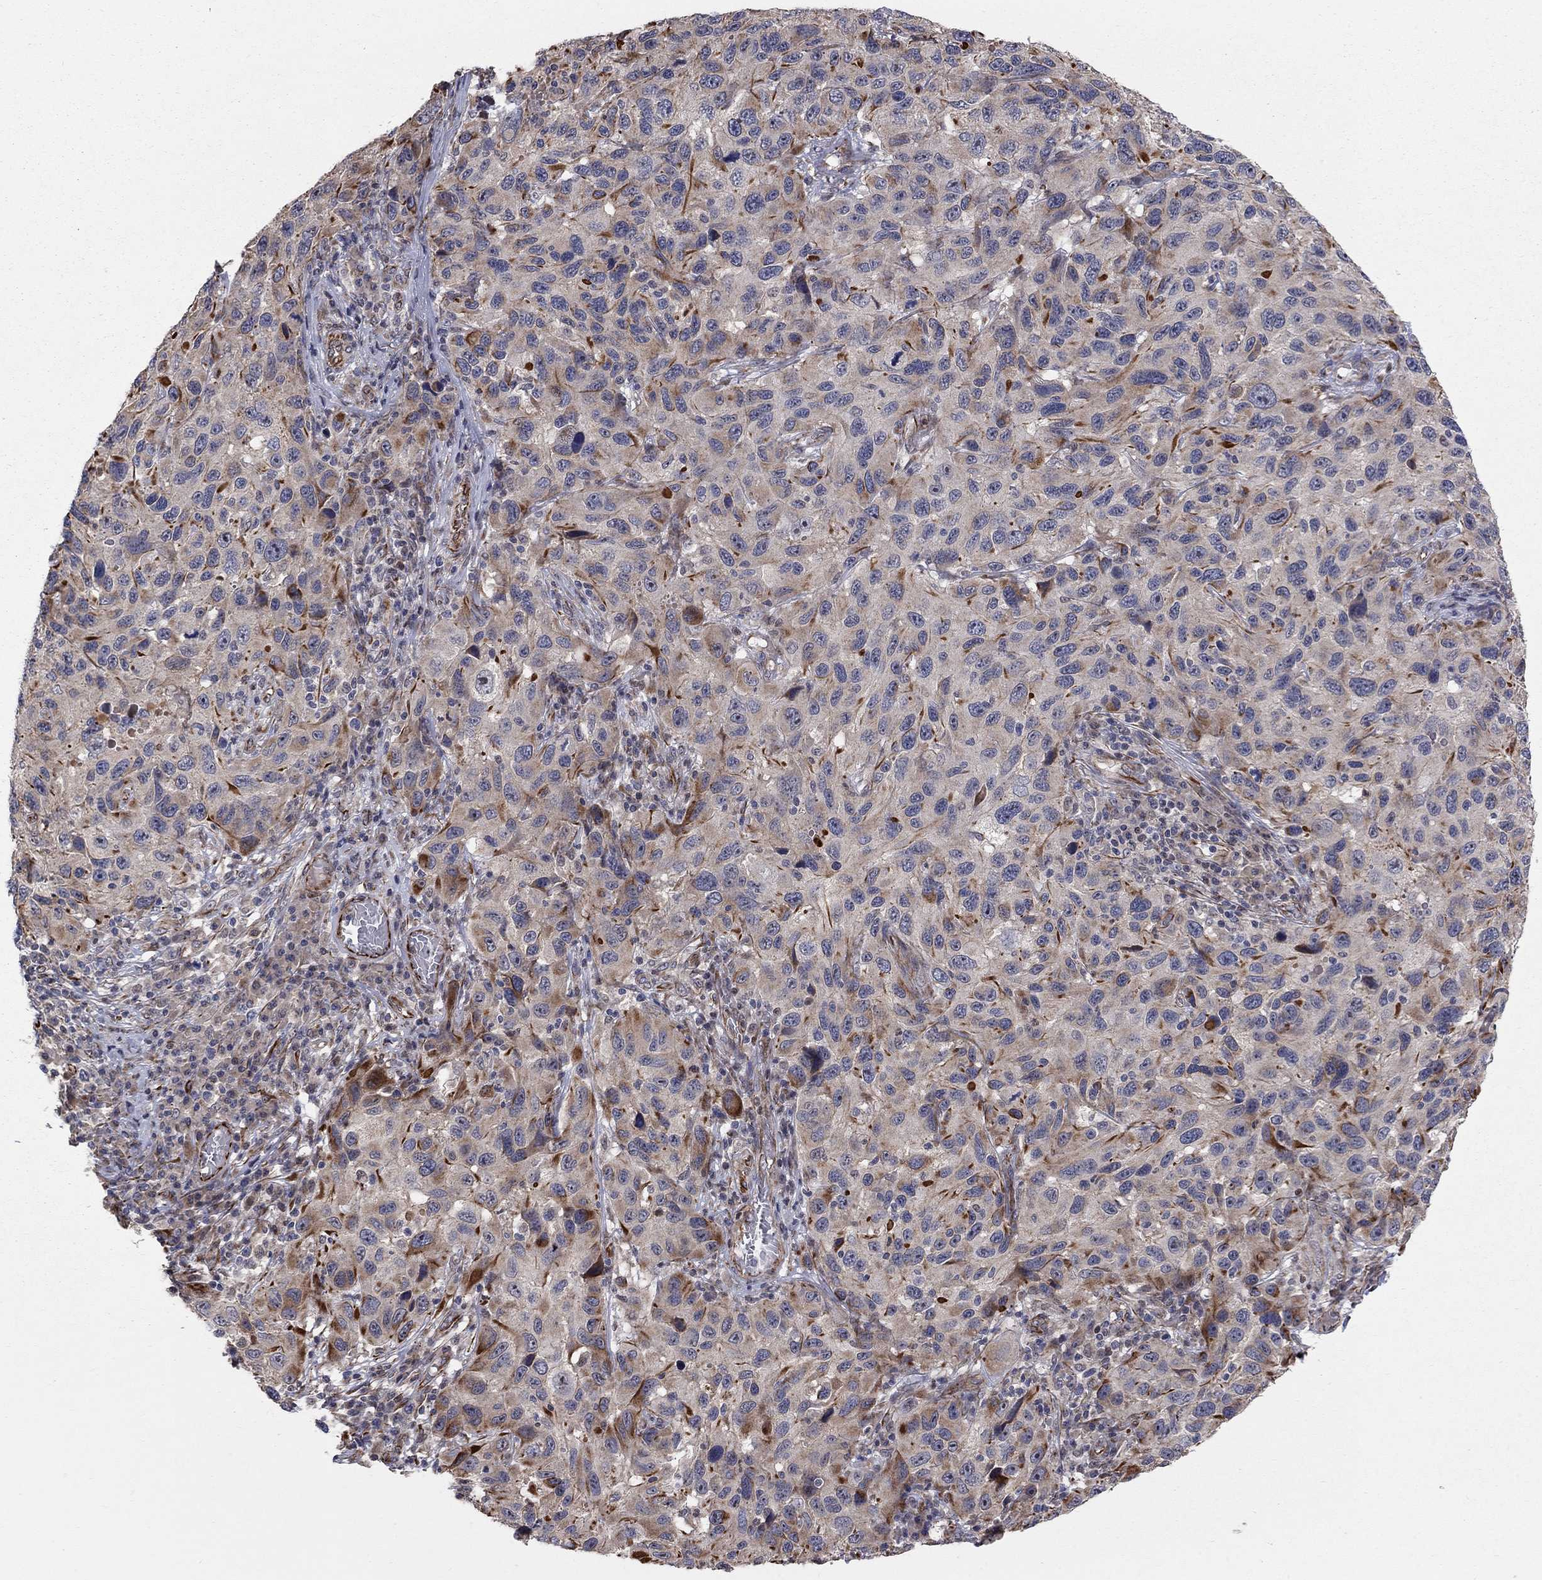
{"staining": {"intensity": "strong", "quantity": "<25%", "location": "cytoplasmic/membranous"}, "tissue": "melanoma", "cell_type": "Tumor cells", "image_type": "cancer", "snomed": [{"axis": "morphology", "description": "Malignant melanoma, NOS"}, {"axis": "topography", "description": "Skin"}], "caption": "Strong cytoplasmic/membranous expression is identified in about <25% of tumor cells in melanoma. (Stains: DAB (3,3'-diaminobenzidine) in brown, nuclei in blue, Microscopy: brightfield microscopy at high magnification).", "gene": "MSRA", "patient": {"sex": "male", "age": 53}}